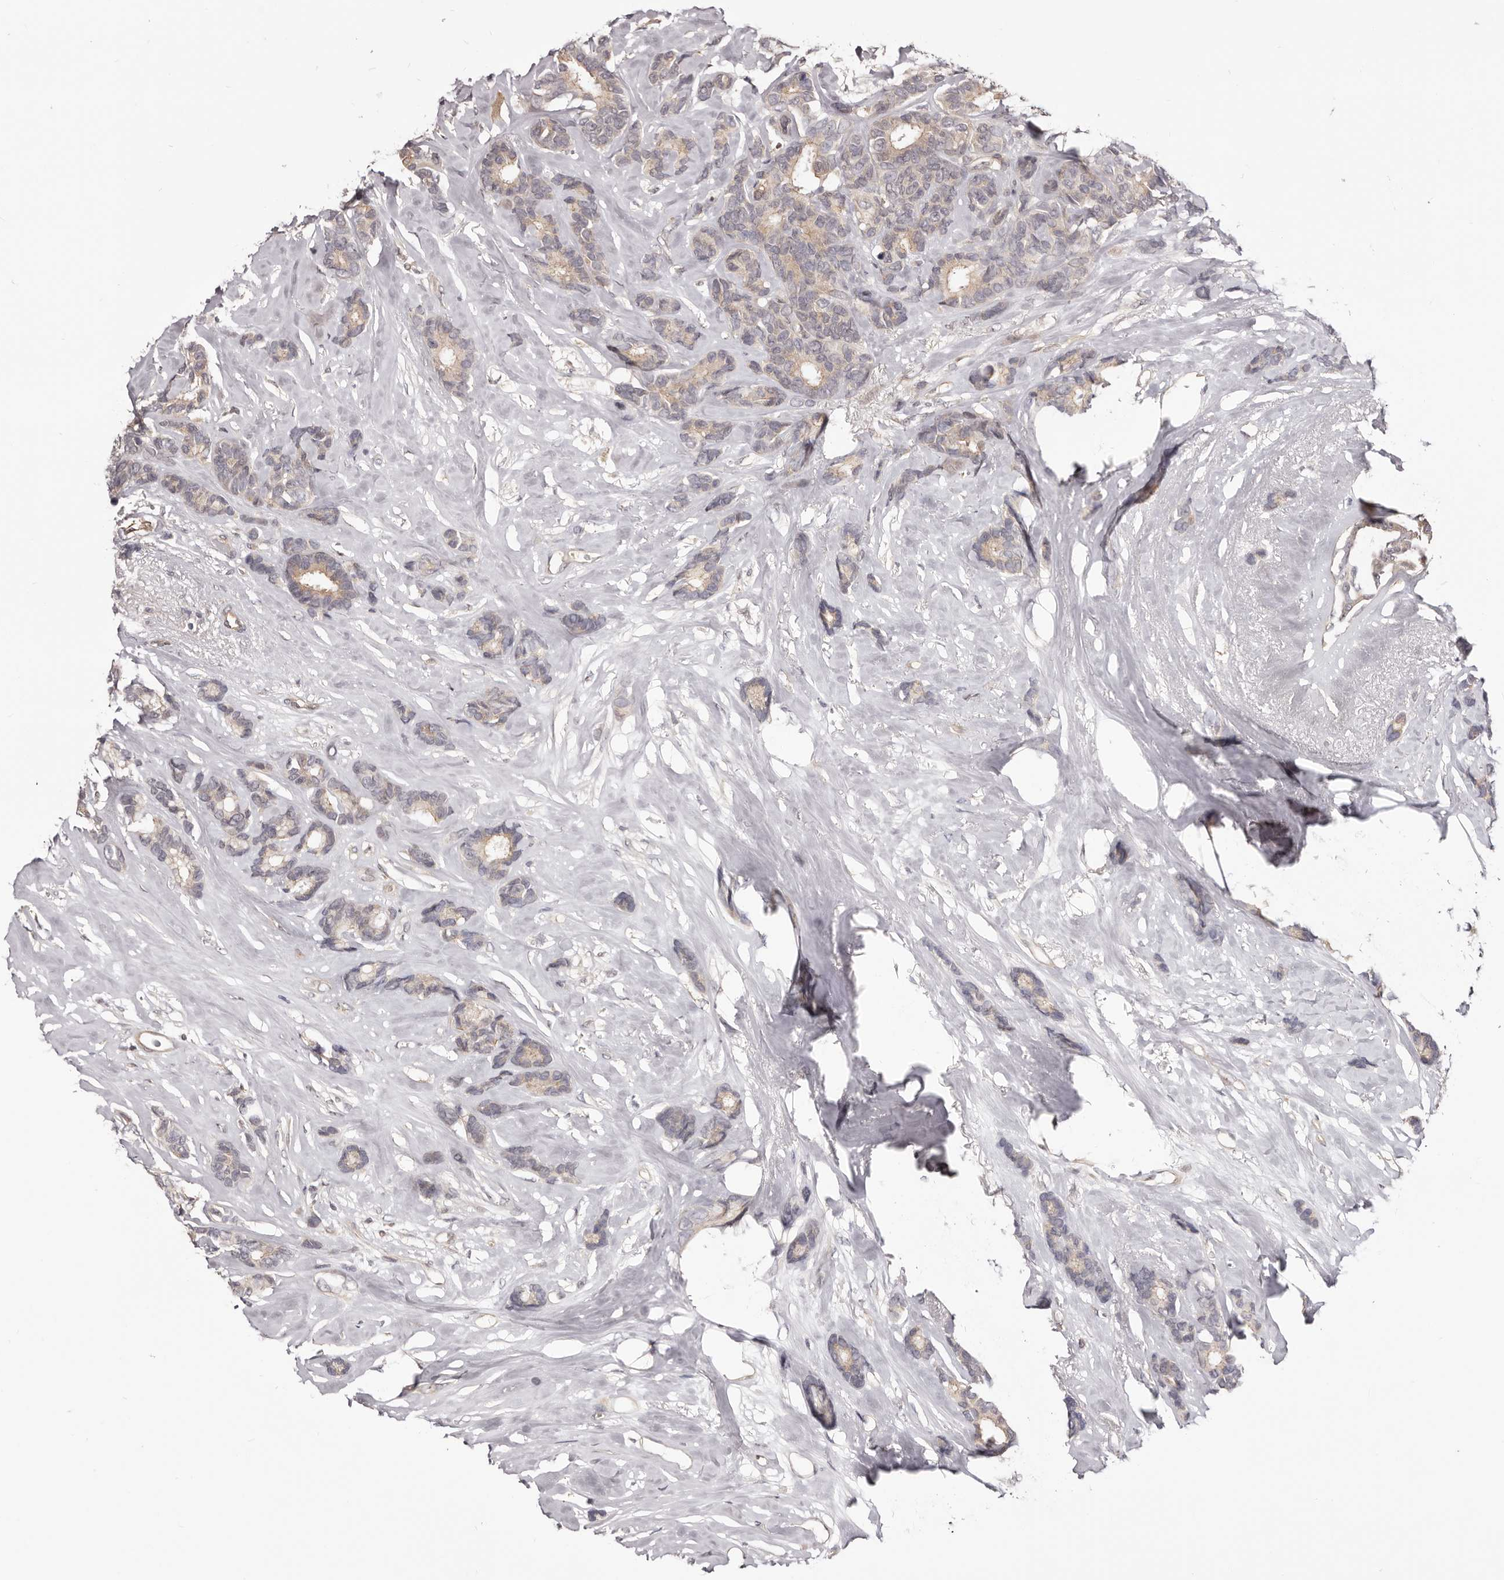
{"staining": {"intensity": "weak", "quantity": "<25%", "location": "cytoplasmic/membranous"}, "tissue": "breast cancer", "cell_type": "Tumor cells", "image_type": "cancer", "snomed": [{"axis": "morphology", "description": "Duct carcinoma"}, {"axis": "topography", "description": "Breast"}], "caption": "A micrograph of human breast cancer (intraductal carcinoma) is negative for staining in tumor cells.", "gene": "NOL12", "patient": {"sex": "female", "age": 87}}